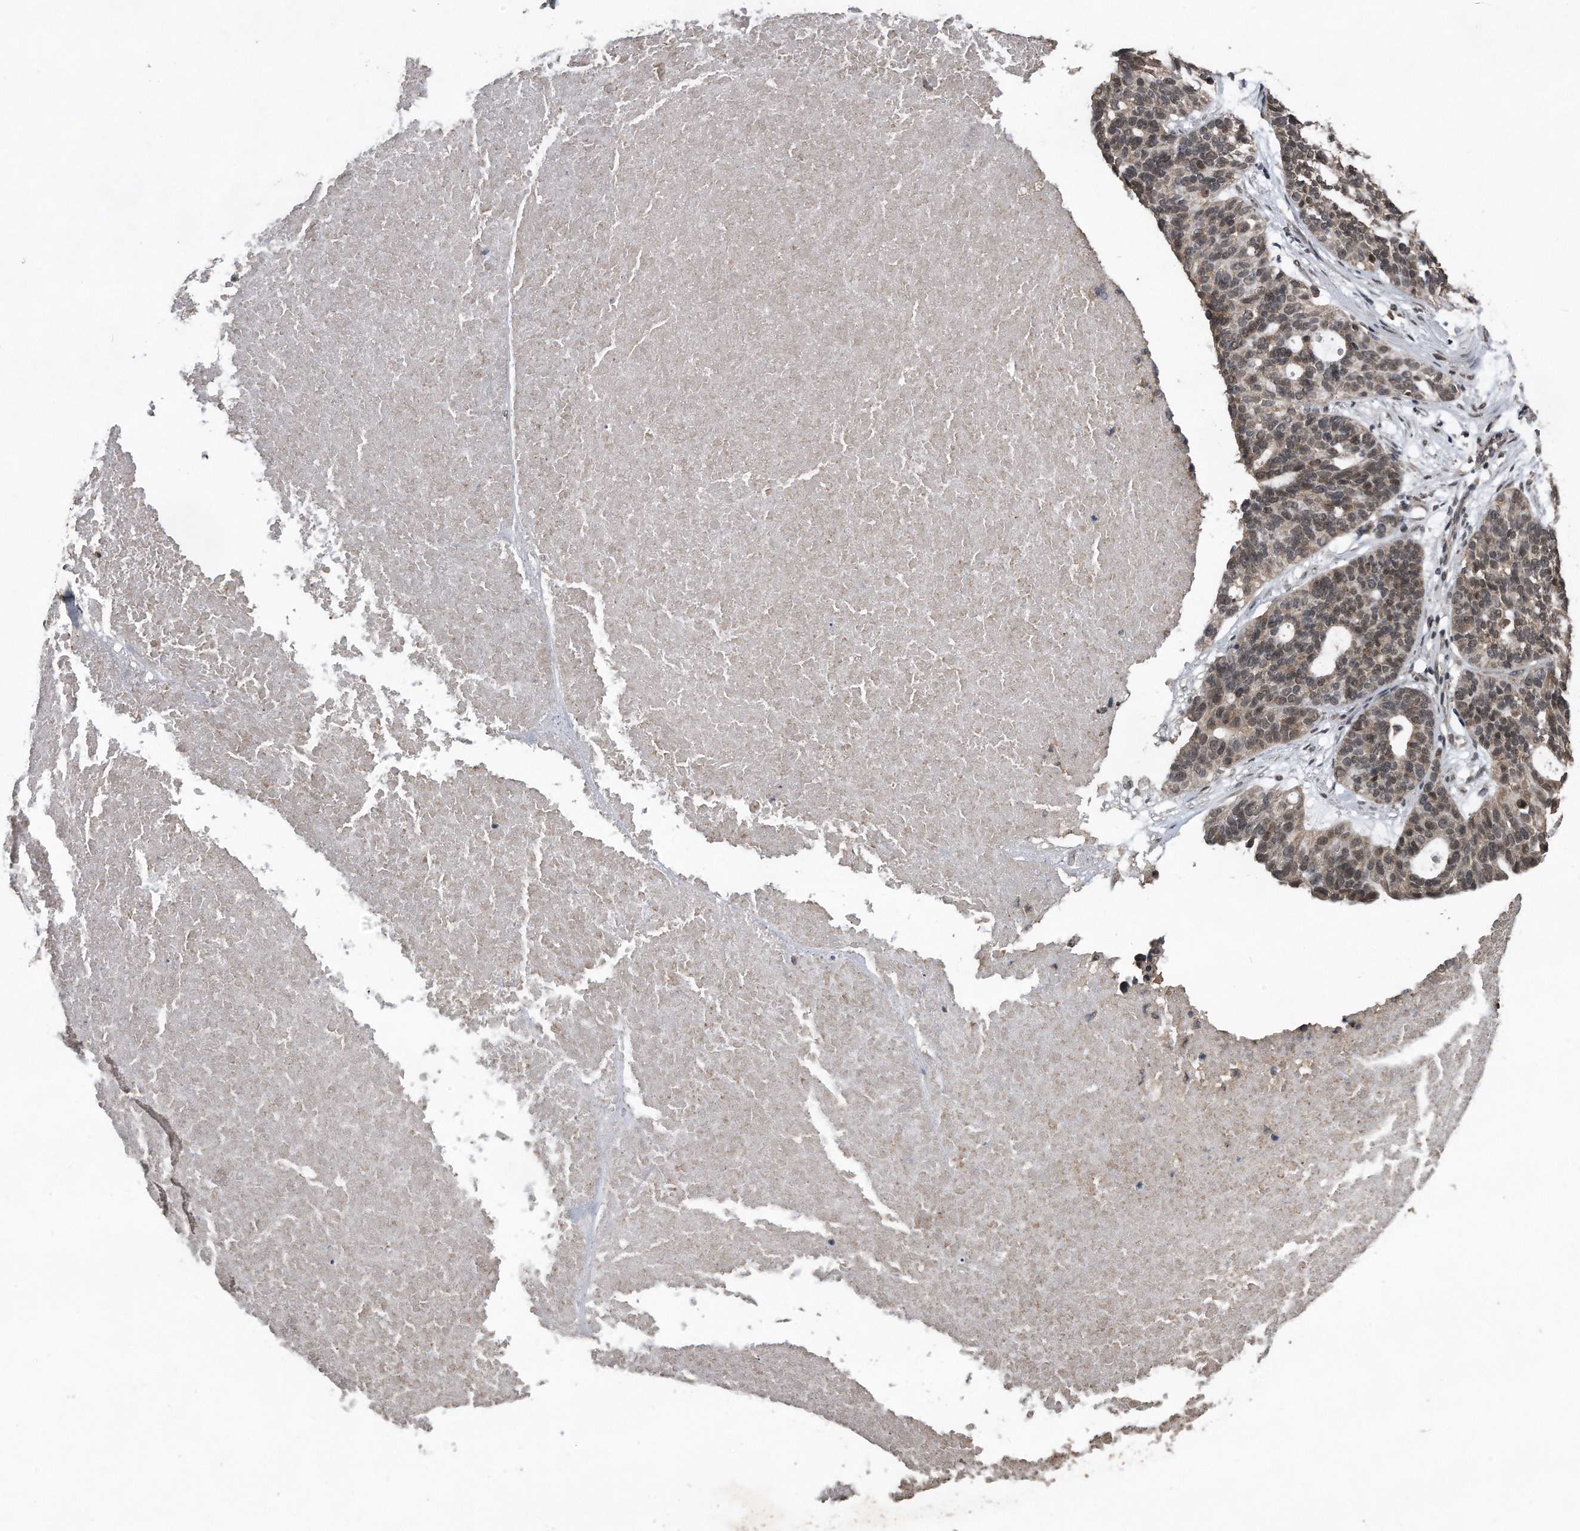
{"staining": {"intensity": "weak", "quantity": "25%-75%", "location": "cytoplasmic/membranous"}, "tissue": "ovarian cancer", "cell_type": "Tumor cells", "image_type": "cancer", "snomed": [{"axis": "morphology", "description": "Cystadenocarcinoma, serous, NOS"}, {"axis": "topography", "description": "Ovary"}], "caption": "About 25%-75% of tumor cells in ovarian serous cystadenocarcinoma reveal weak cytoplasmic/membranous protein staining as visualized by brown immunohistochemical staining.", "gene": "CRYZL1", "patient": {"sex": "female", "age": 59}}